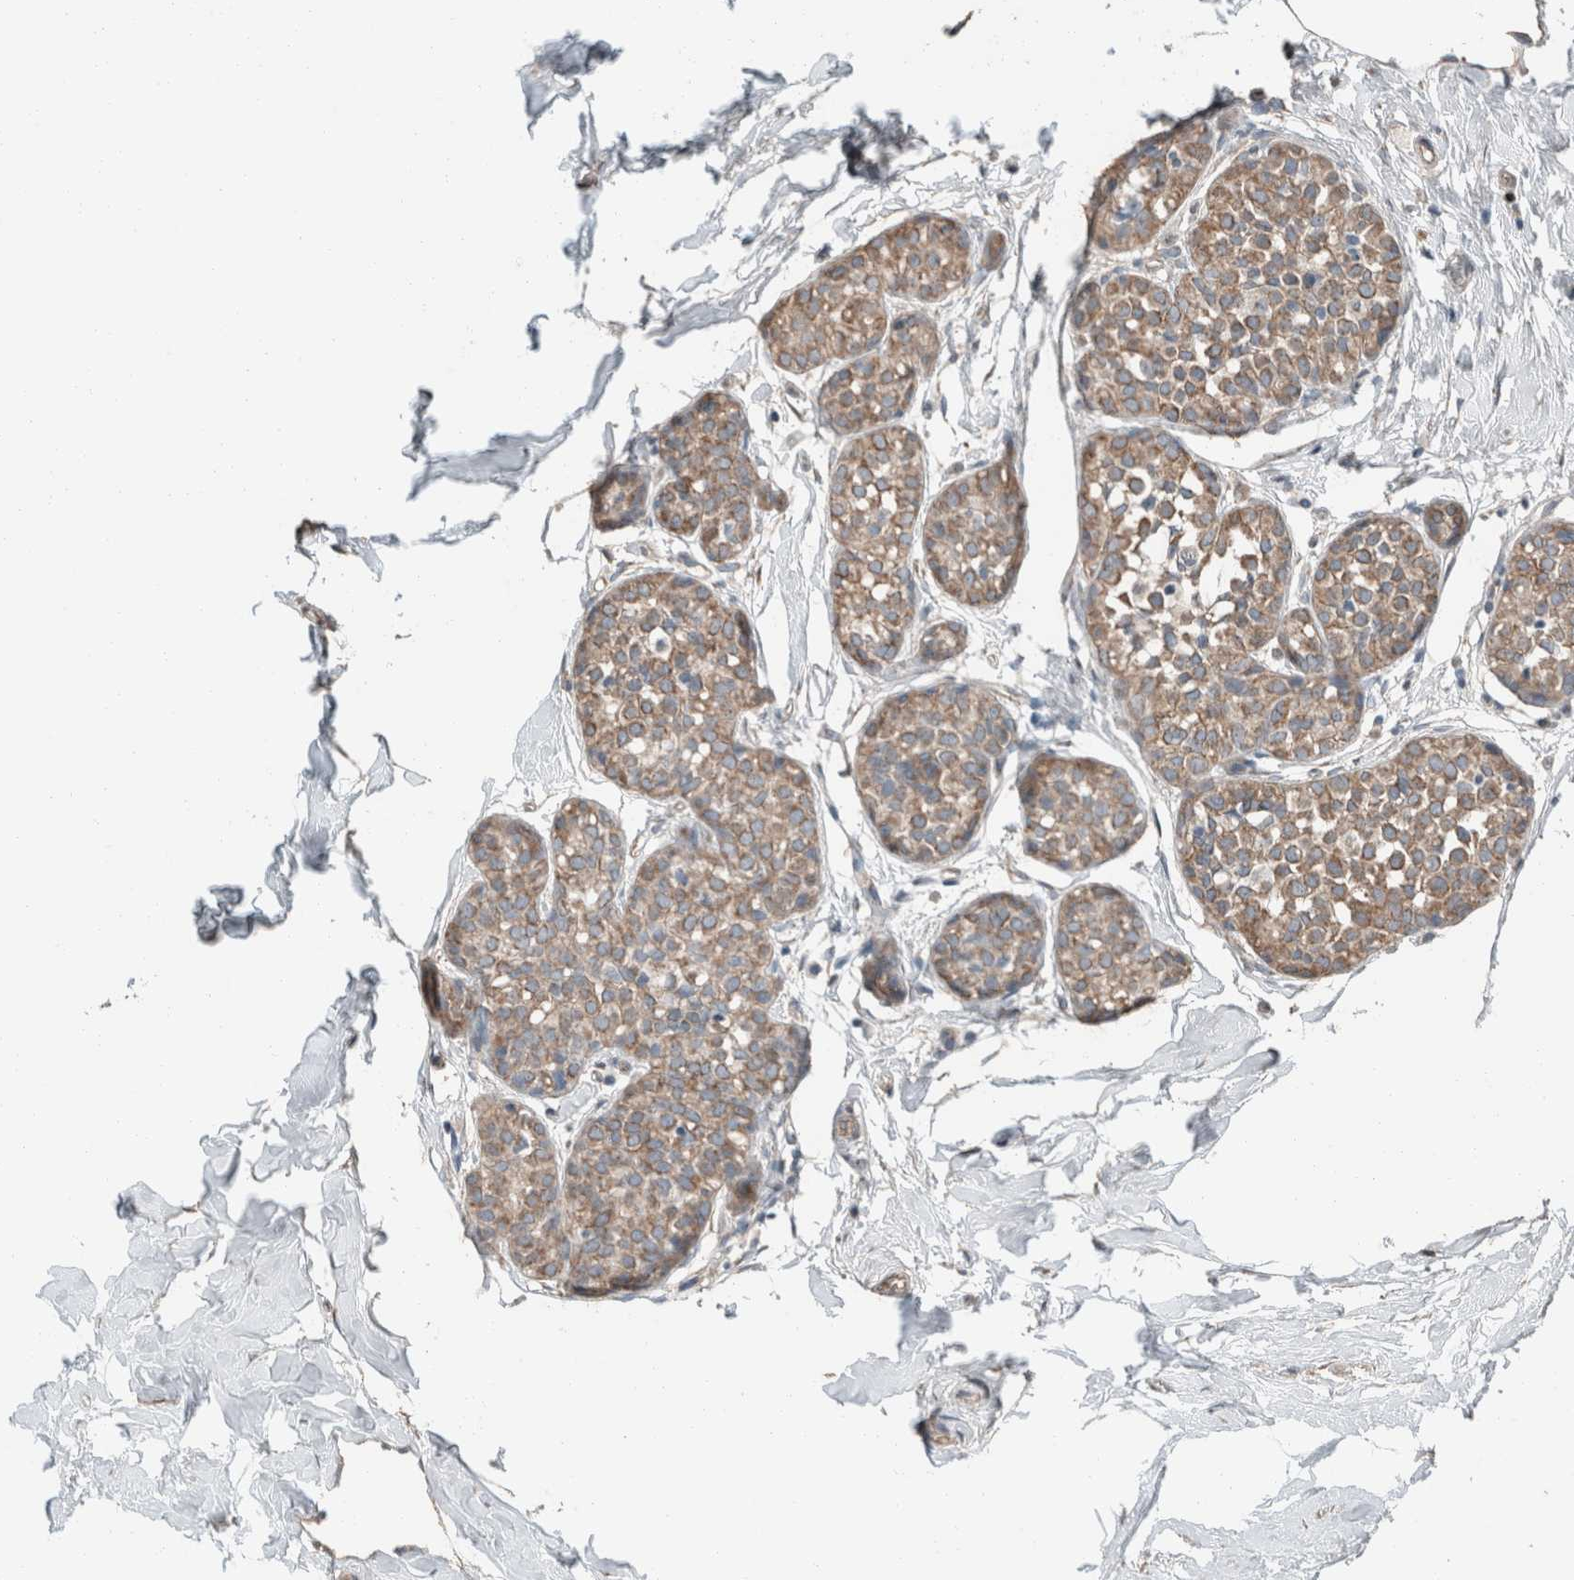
{"staining": {"intensity": "moderate", "quantity": ">75%", "location": "cytoplasmic/membranous"}, "tissue": "breast cancer", "cell_type": "Tumor cells", "image_type": "cancer", "snomed": [{"axis": "morphology", "description": "Duct carcinoma"}, {"axis": "topography", "description": "Breast"}], "caption": "Immunohistochemical staining of breast infiltrating ductal carcinoma shows moderate cytoplasmic/membranous protein staining in about >75% of tumor cells. (DAB (3,3'-diaminobenzidine) IHC with brightfield microscopy, high magnification).", "gene": "ACVR2B", "patient": {"sex": "female", "age": 55}}